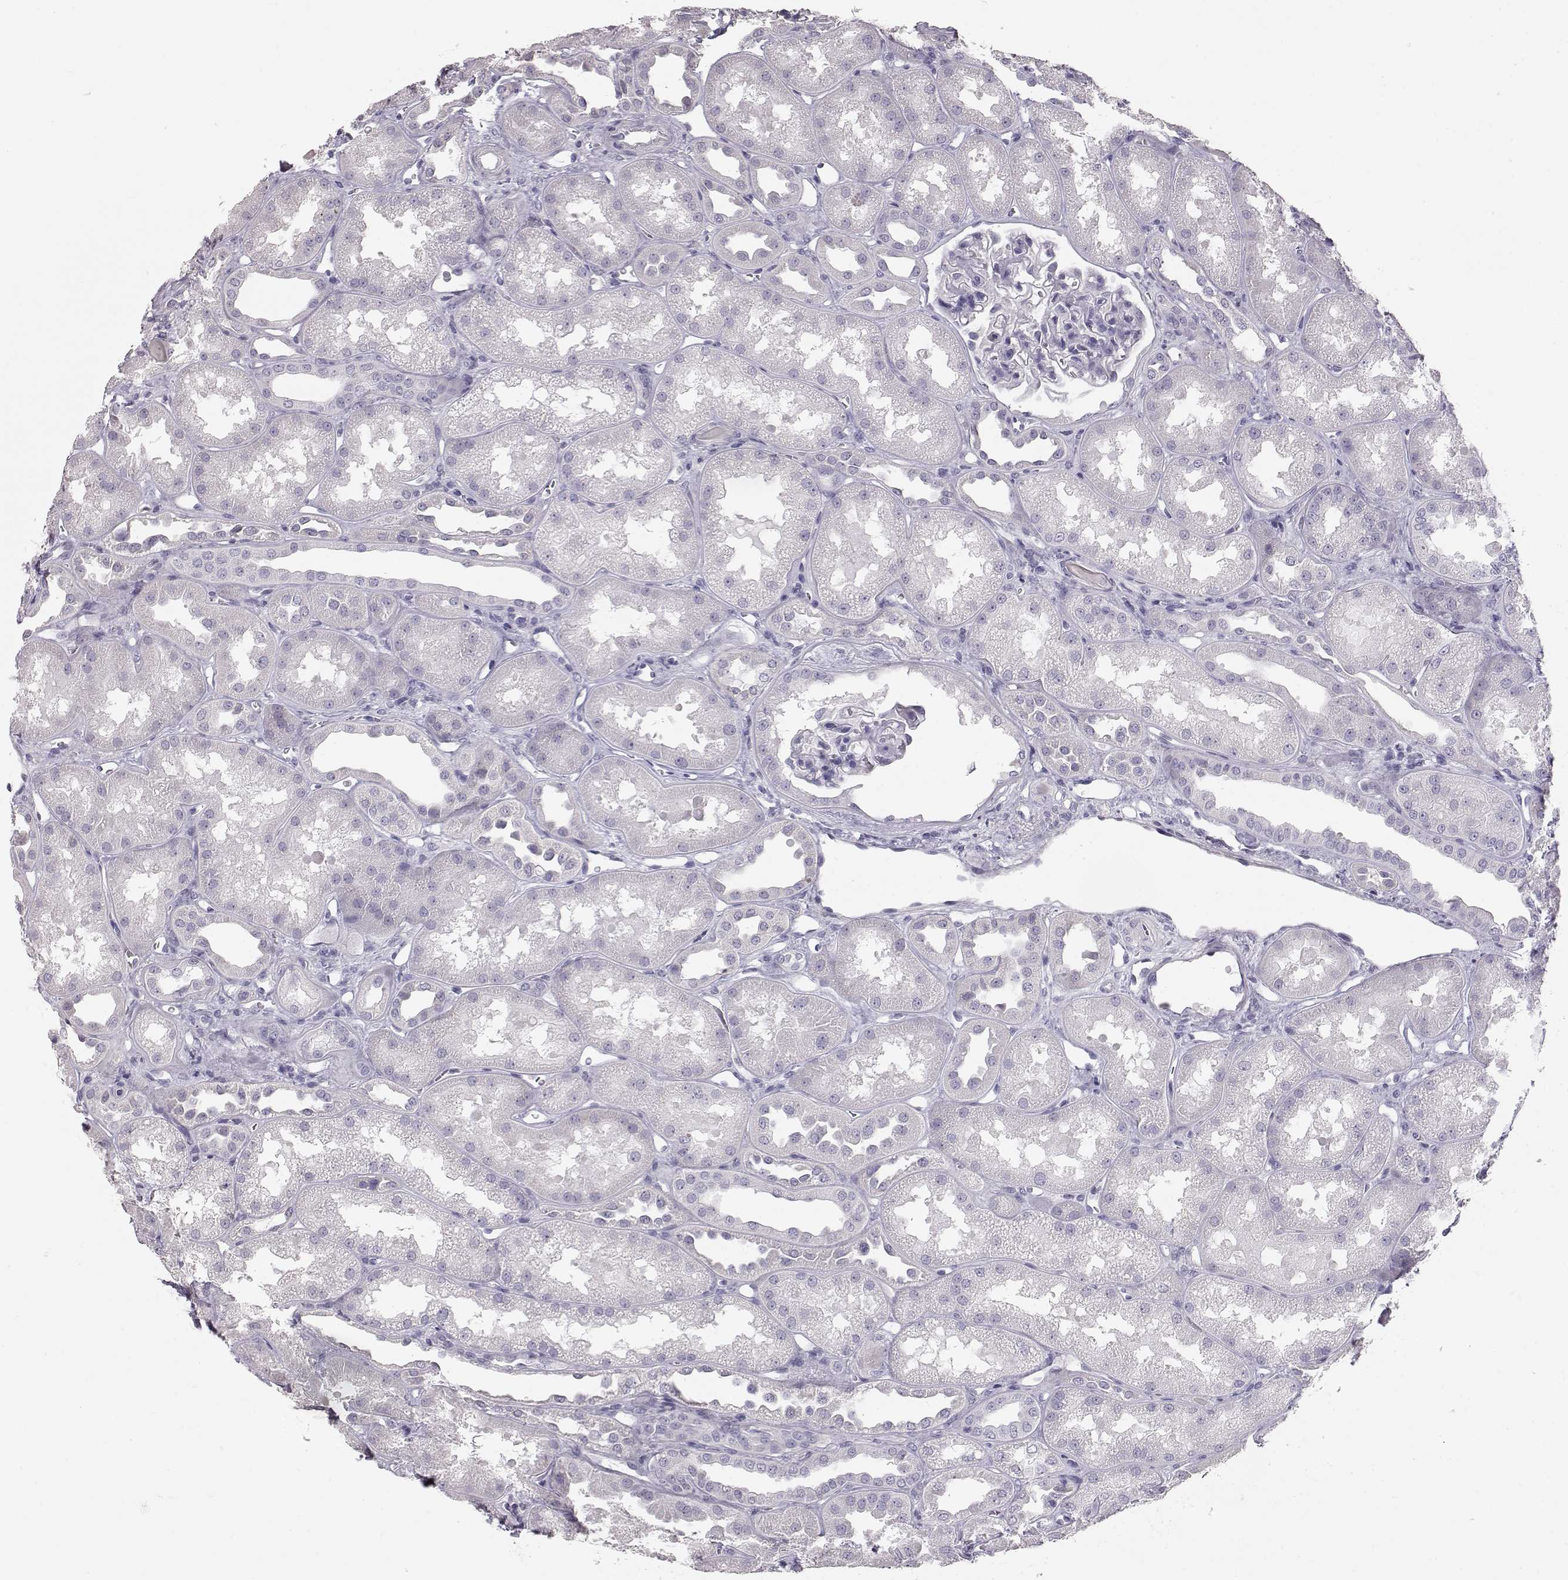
{"staining": {"intensity": "negative", "quantity": "none", "location": "none"}, "tissue": "kidney", "cell_type": "Cells in glomeruli", "image_type": "normal", "snomed": [{"axis": "morphology", "description": "Normal tissue, NOS"}, {"axis": "topography", "description": "Kidney"}], "caption": "Protein analysis of normal kidney shows no significant staining in cells in glomeruli. (DAB (3,3'-diaminobenzidine) immunohistochemistry, high magnification).", "gene": "KRT31", "patient": {"sex": "male", "age": 61}}